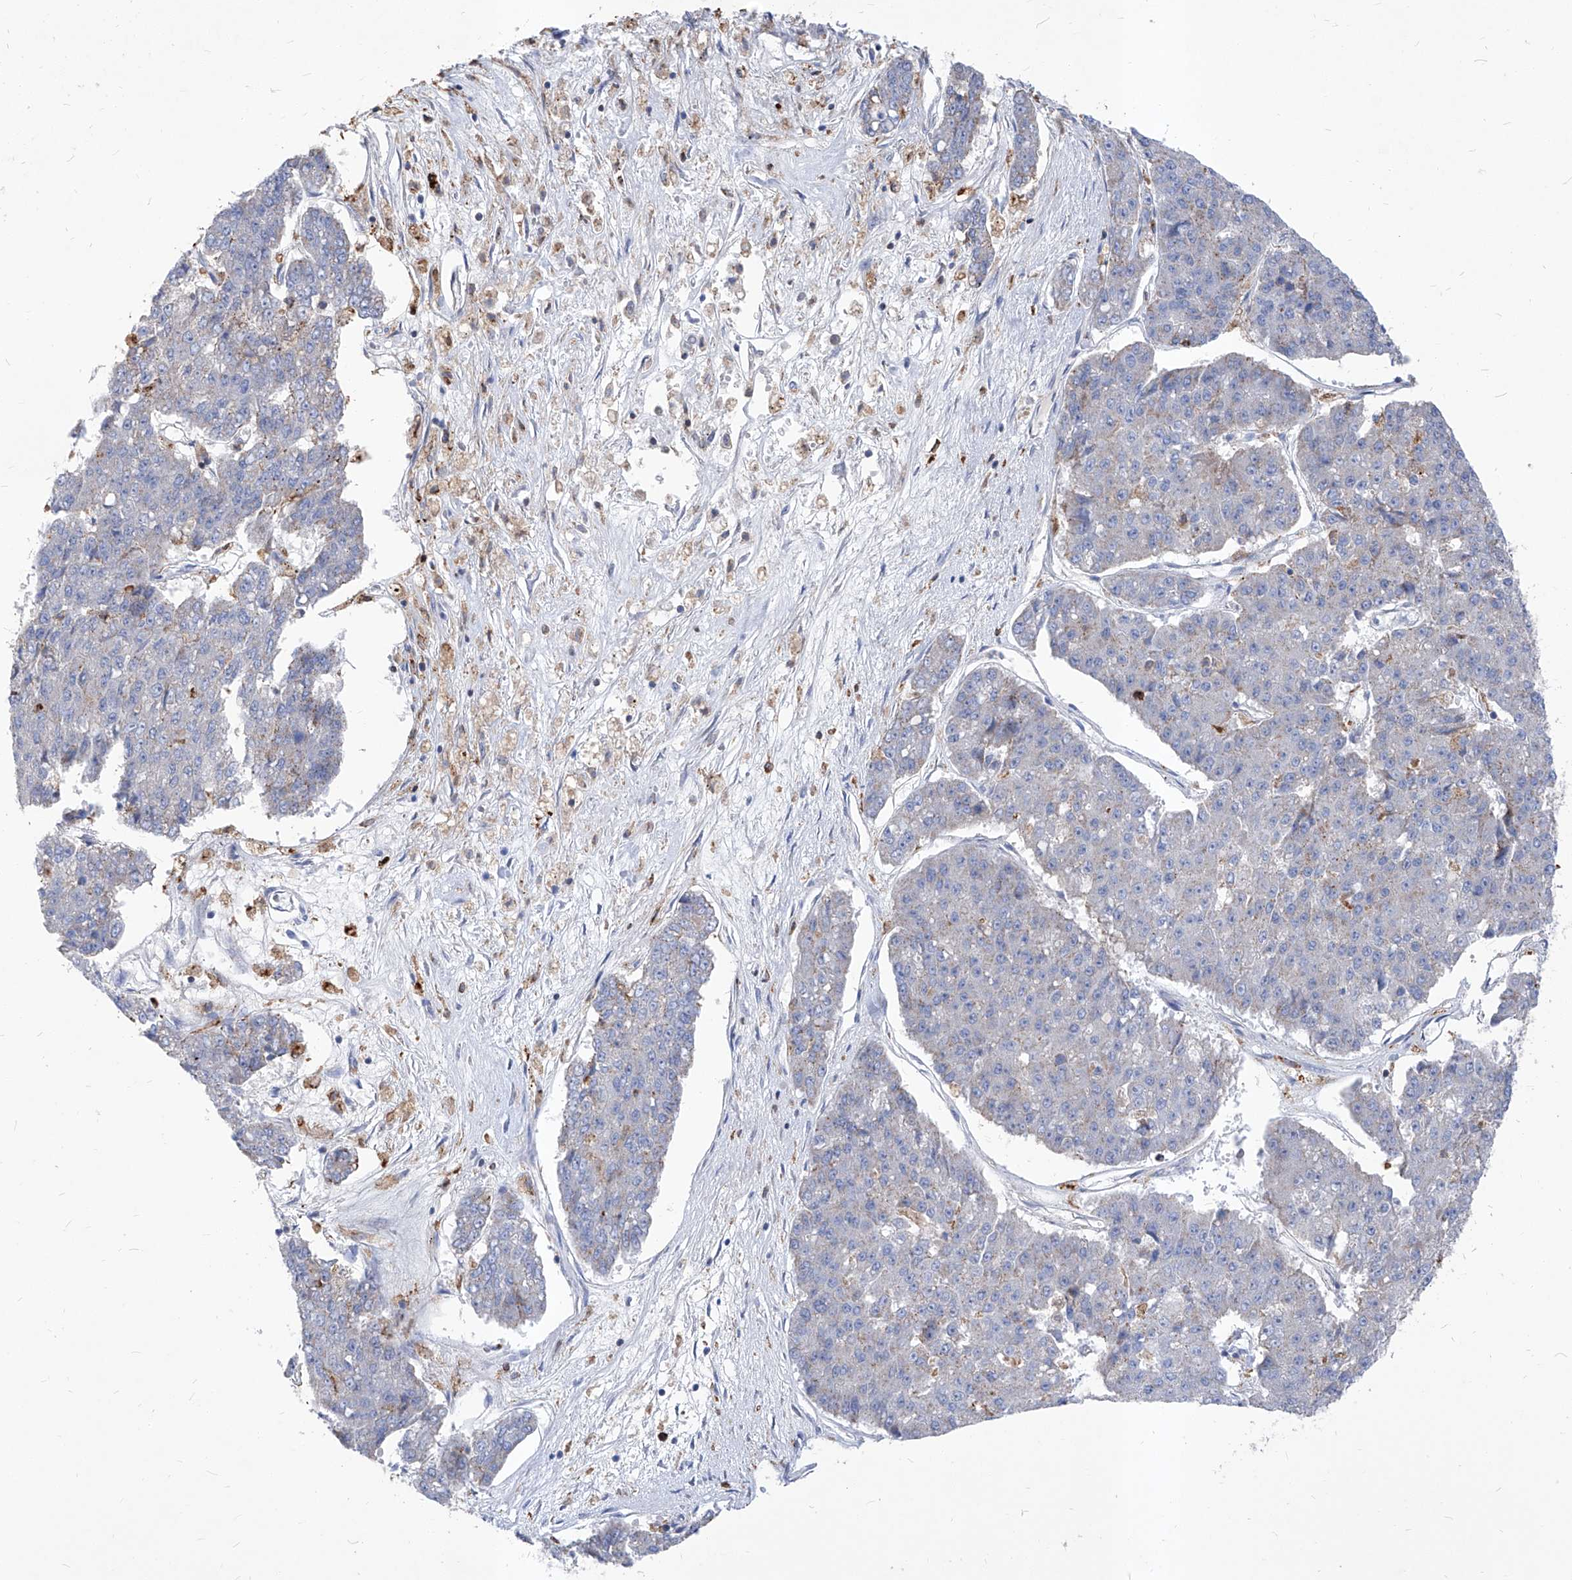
{"staining": {"intensity": "negative", "quantity": "none", "location": "none"}, "tissue": "pancreatic cancer", "cell_type": "Tumor cells", "image_type": "cancer", "snomed": [{"axis": "morphology", "description": "Adenocarcinoma, NOS"}, {"axis": "topography", "description": "Pancreas"}], "caption": "Immunohistochemistry of adenocarcinoma (pancreatic) reveals no positivity in tumor cells.", "gene": "UBOX5", "patient": {"sex": "male", "age": 50}}